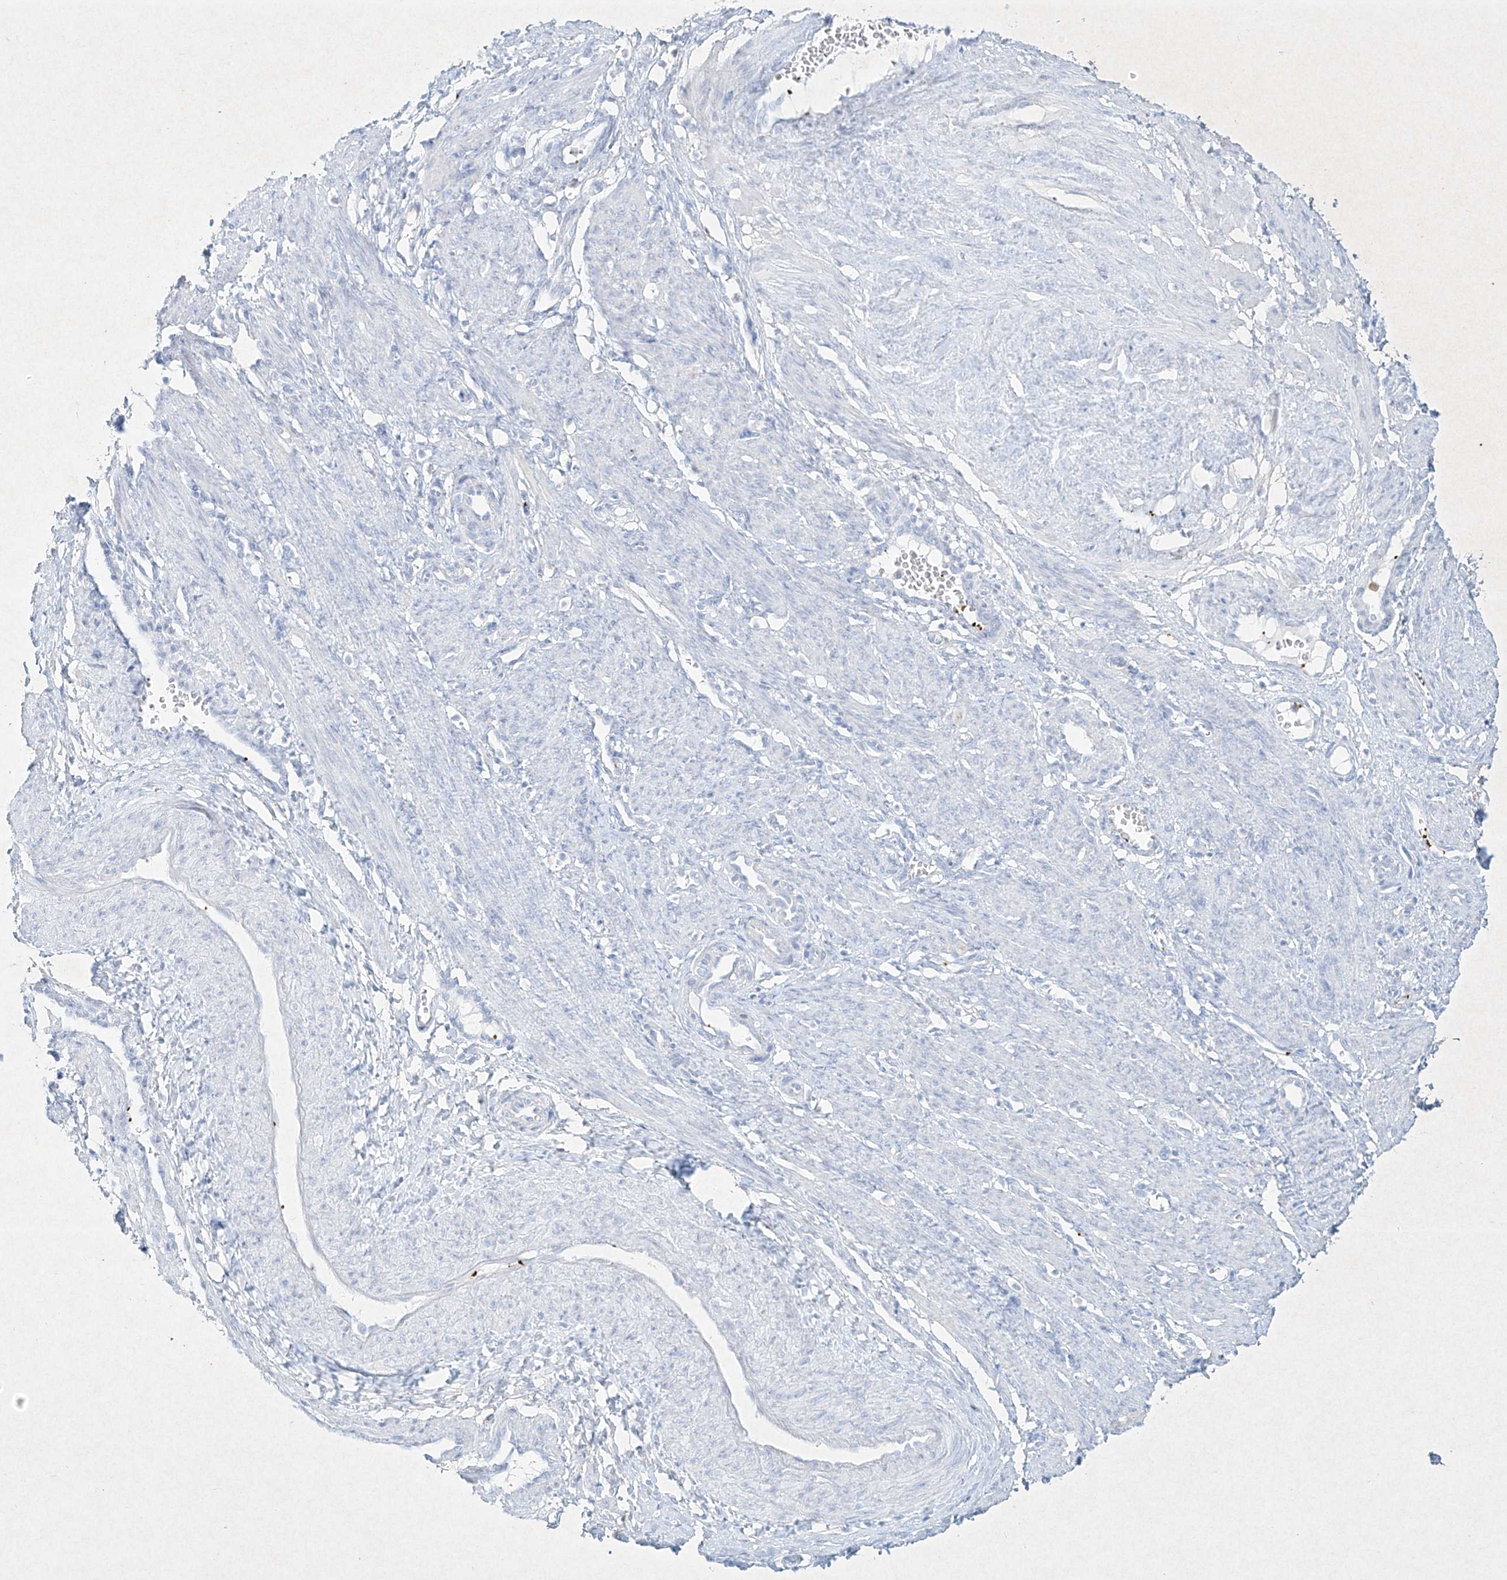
{"staining": {"intensity": "negative", "quantity": "none", "location": "none"}, "tissue": "smooth muscle", "cell_type": "Smooth muscle cells", "image_type": "normal", "snomed": [{"axis": "morphology", "description": "Normal tissue, NOS"}, {"axis": "topography", "description": "Endometrium"}], "caption": "A photomicrograph of human smooth muscle is negative for staining in smooth muscle cells.", "gene": "PLEK", "patient": {"sex": "female", "age": 33}}